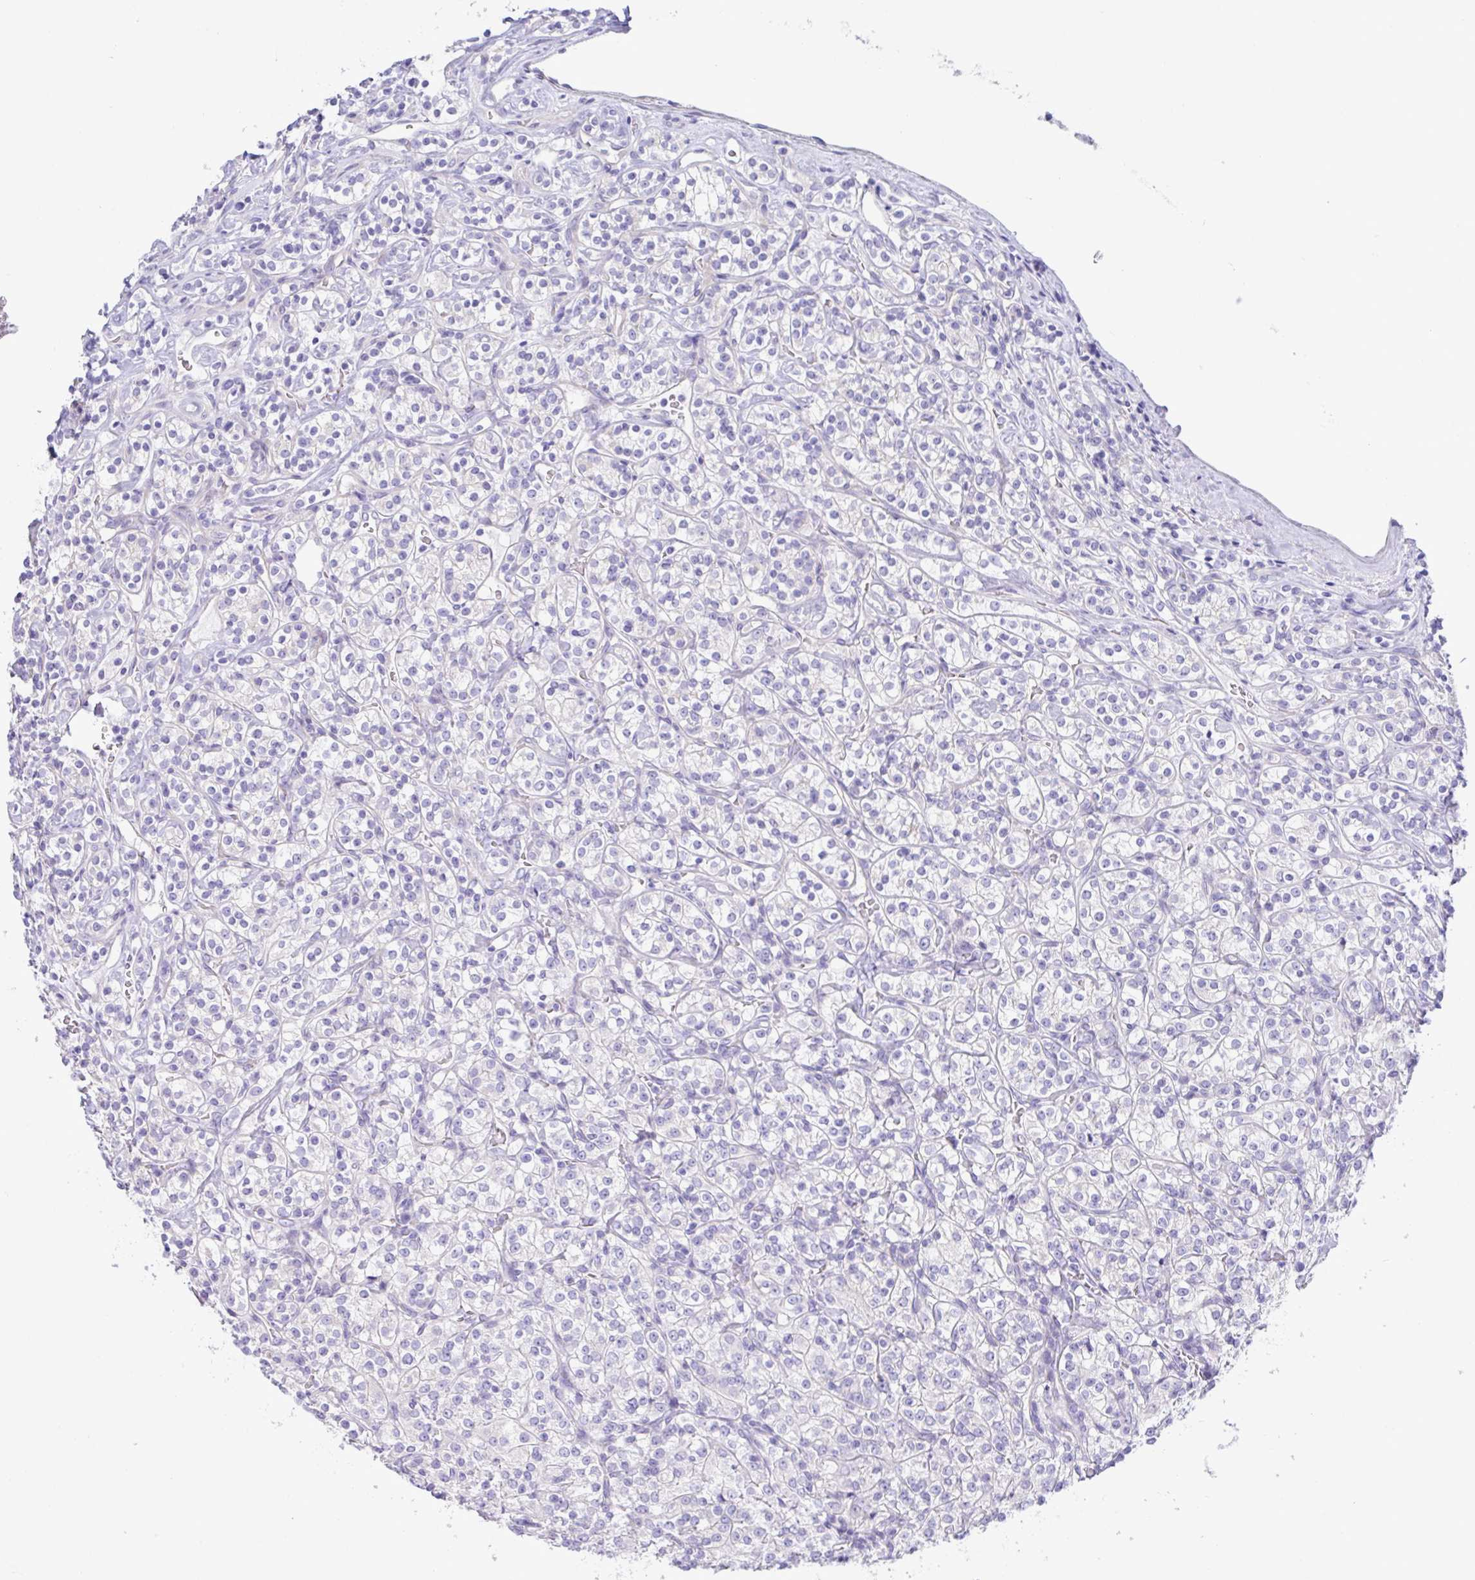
{"staining": {"intensity": "negative", "quantity": "none", "location": "none"}, "tissue": "renal cancer", "cell_type": "Tumor cells", "image_type": "cancer", "snomed": [{"axis": "morphology", "description": "Adenocarcinoma, NOS"}, {"axis": "topography", "description": "Kidney"}], "caption": "Adenocarcinoma (renal) stained for a protein using IHC displays no positivity tumor cells.", "gene": "MED11", "patient": {"sex": "male", "age": 77}}